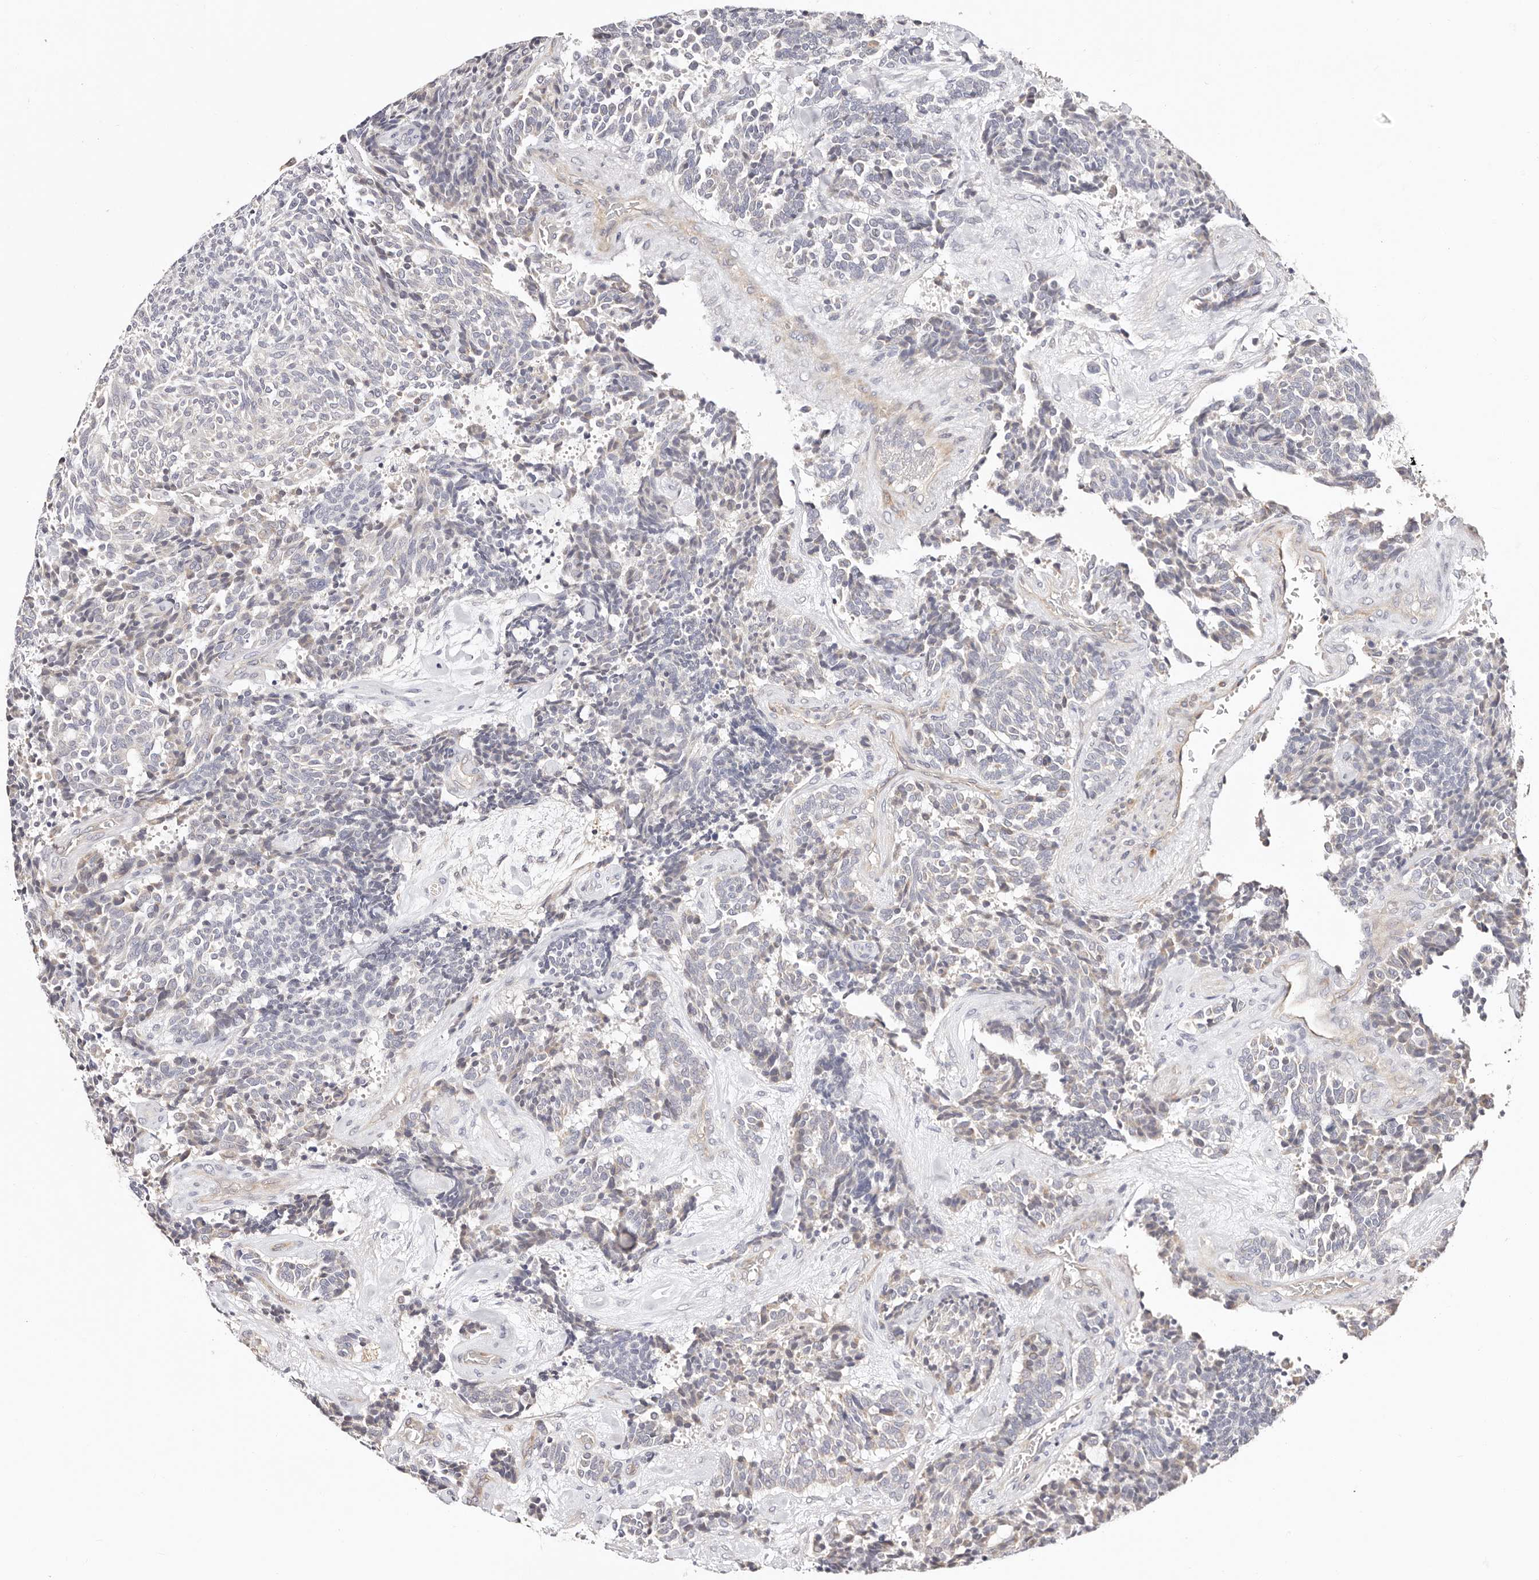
{"staining": {"intensity": "negative", "quantity": "none", "location": "none"}, "tissue": "carcinoid", "cell_type": "Tumor cells", "image_type": "cancer", "snomed": [{"axis": "morphology", "description": "Carcinoid, malignant, NOS"}, {"axis": "topography", "description": "Pancreas"}], "caption": "IHC of human carcinoid demonstrates no expression in tumor cells.", "gene": "MAPK1", "patient": {"sex": "female", "age": 54}}